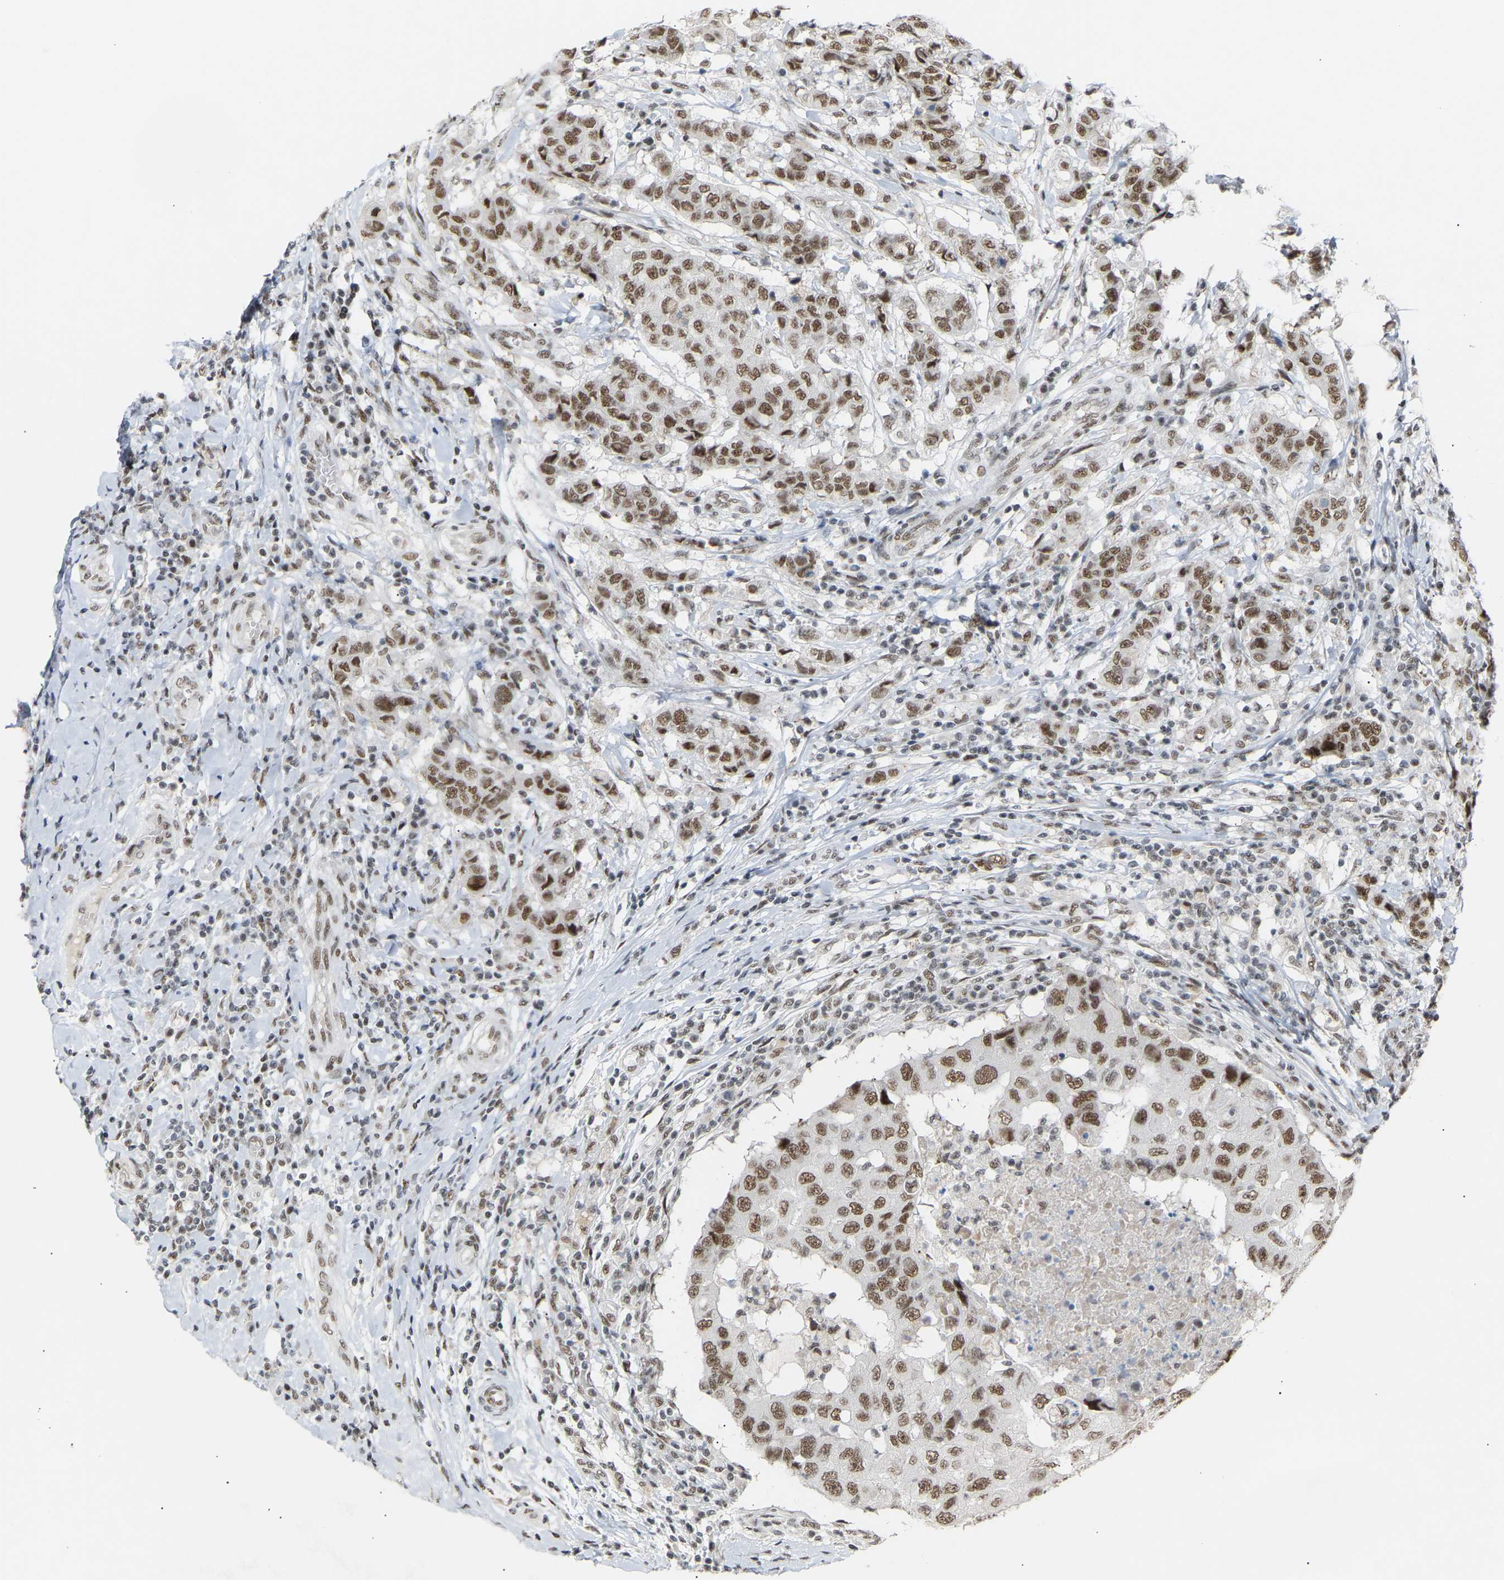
{"staining": {"intensity": "moderate", "quantity": ">75%", "location": "nuclear"}, "tissue": "breast cancer", "cell_type": "Tumor cells", "image_type": "cancer", "snomed": [{"axis": "morphology", "description": "Duct carcinoma"}, {"axis": "topography", "description": "Breast"}], "caption": "High-magnification brightfield microscopy of invasive ductal carcinoma (breast) stained with DAB (brown) and counterstained with hematoxylin (blue). tumor cells exhibit moderate nuclear positivity is present in about>75% of cells. (Brightfield microscopy of DAB IHC at high magnification).", "gene": "NELFB", "patient": {"sex": "female", "age": 27}}